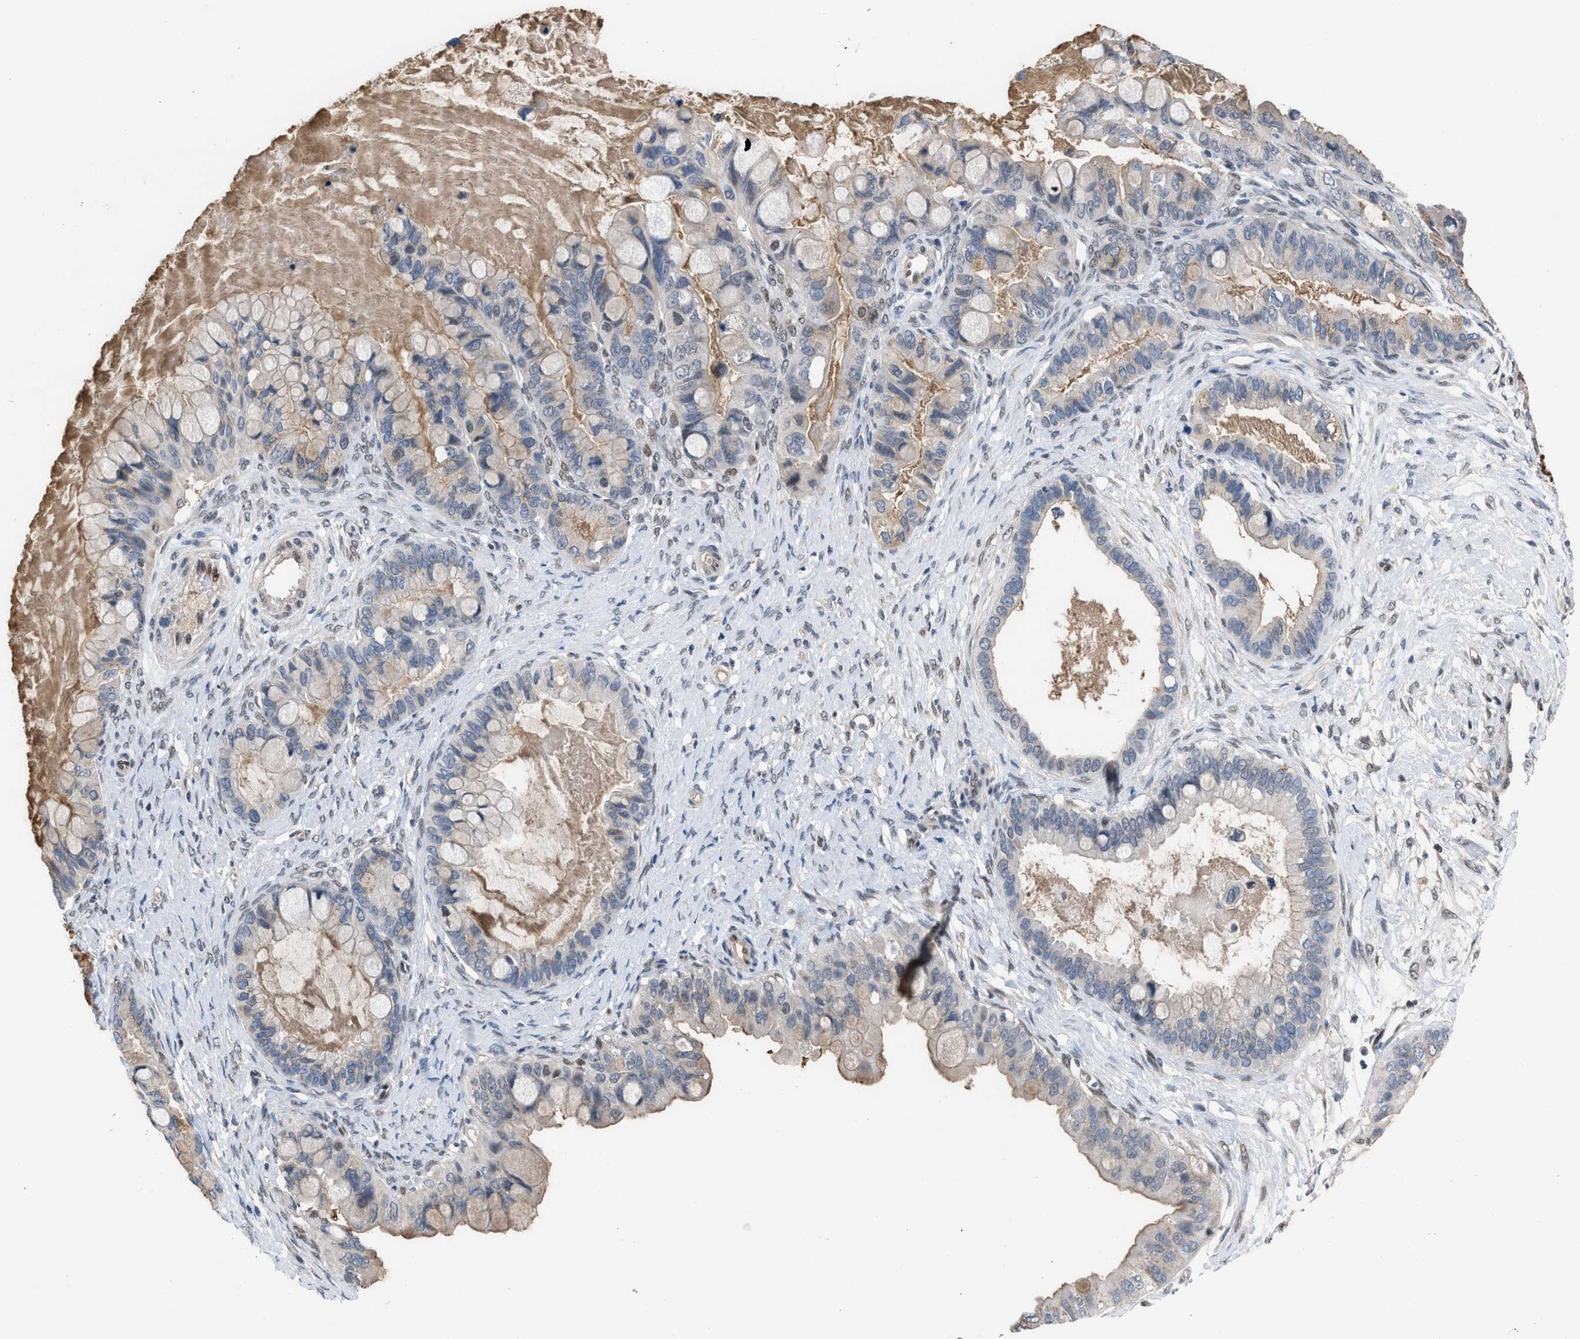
{"staining": {"intensity": "negative", "quantity": "none", "location": "none"}, "tissue": "ovarian cancer", "cell_type": "Tumor cells", "image_type": "cancer", "snomed": [{"axis": "morphology", "description": "Cystadenocarcinoma, mucinous, NOS"}, {"axis": "topography", "description": "Ovary"}], "caption": "Histopathology image shows no significant protein positivity in tumor cells of ovarian cancer (mucinous cystadenocarcinoma).", "gene": "TERF2IP", "patient": {"sex": "female", "age": 80}}